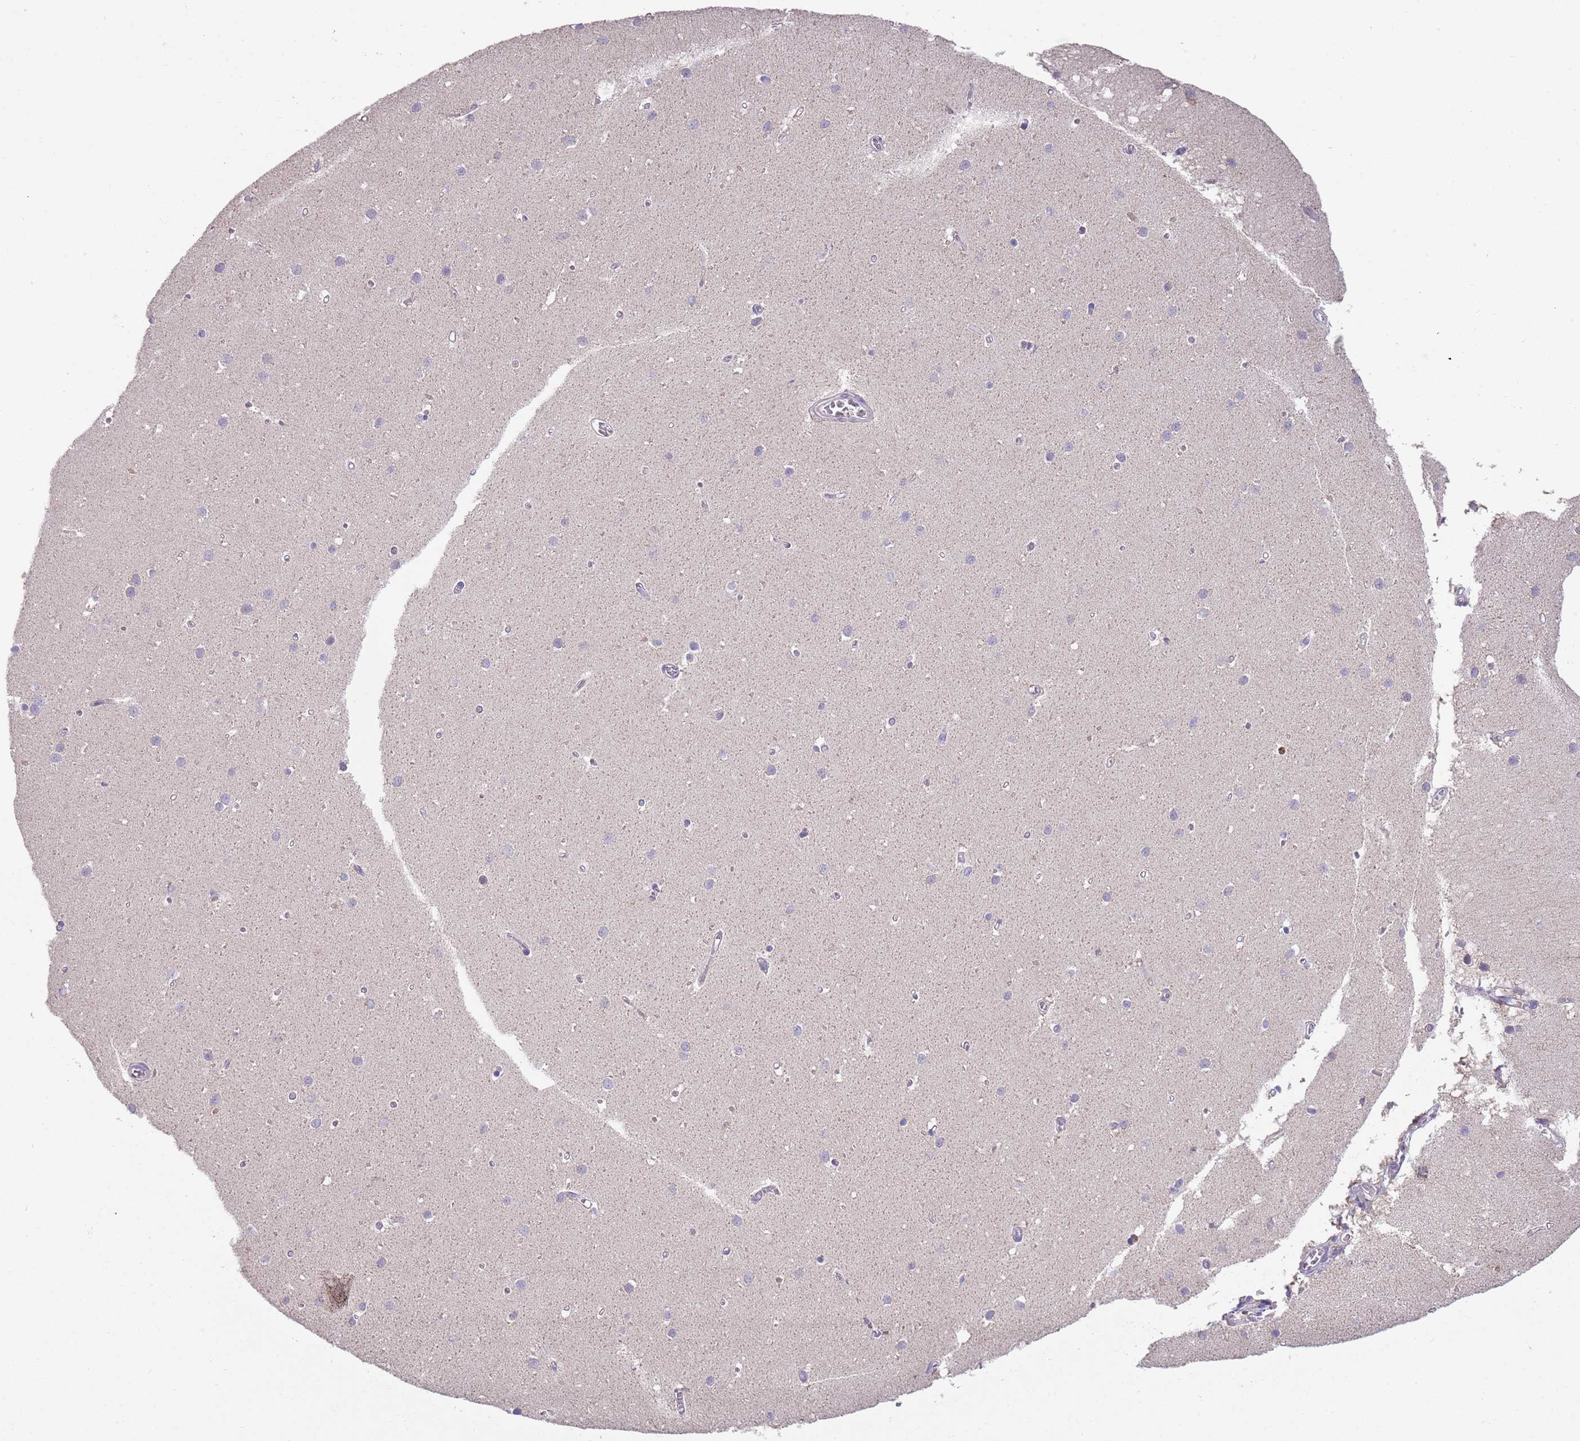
{"staining": {"intensity": "negative", "quantity": "none", "location": "none"}, "tissue": "cerebellum", "cell_type": "Cells in granular layer", "image_type": "normal", "snomed": [{"axis": "morphology", "description": "Normal tissue, NOS"}, {"axis": "topography", "description": "Cerebellum"}], "caption": "Immunohistochemical staining of normal cerebellum exhibits no significant positivity in cells in granular layer. The staining was performed using DAB (3,3'-diaminobenzidine) to visualize the protein expression in brown, while the nuclei were stained in blue with hematoxylin (Magnification: 20x).", "gene": "DDT", "patient": {"sex": "male", "age": 54}}